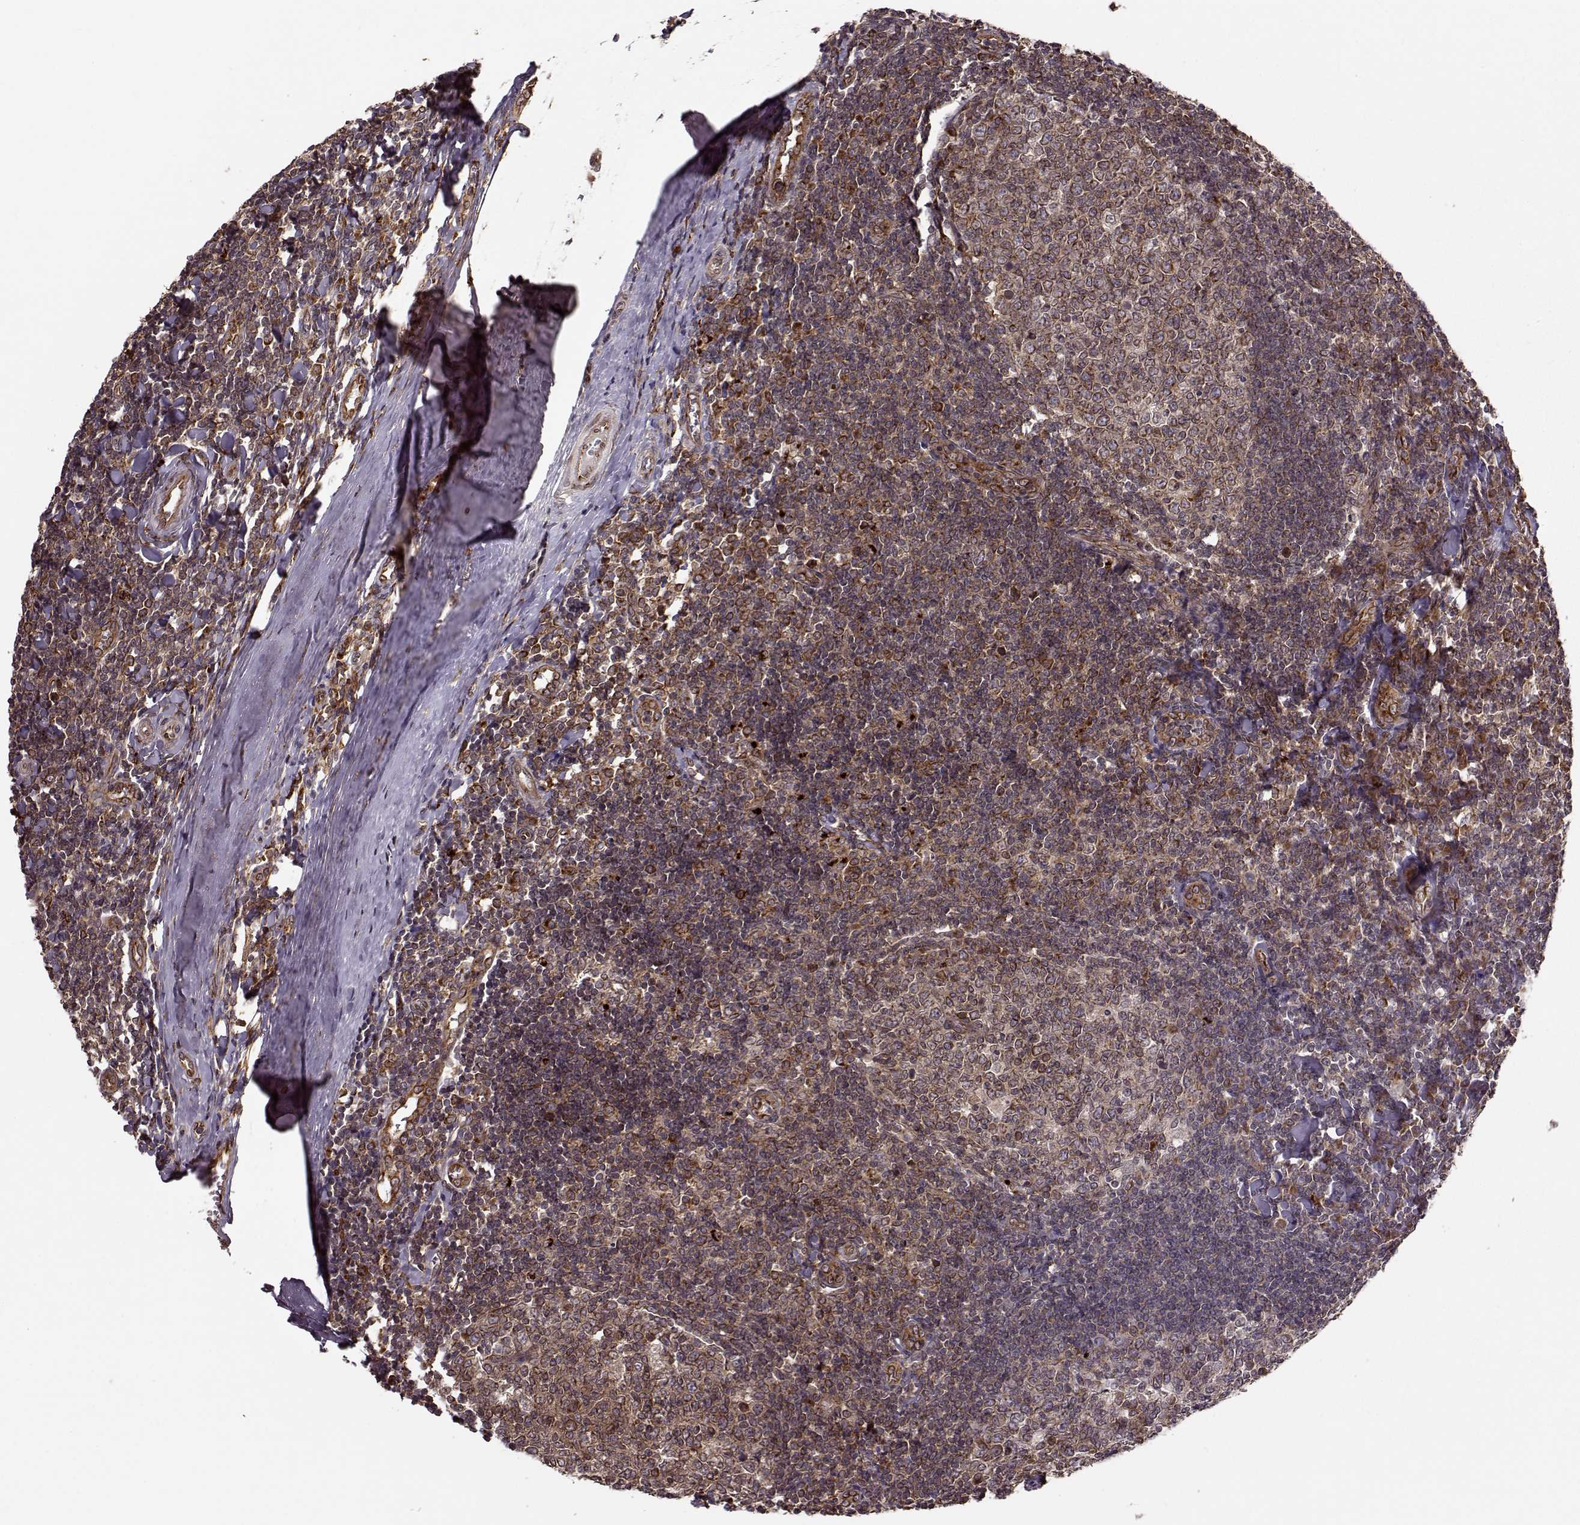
{"staining": {"intensity": "moderate", "quantity": ">75%", "location": "cytoplasmic/membranous"}, "tissue": "tonsil", "cell_type": "Germinal center cells", "image_type": "normal", "snomed": [{"axis": "morphology", "description": "Normal tissue, NOS"}, {"axis": "topography", "description": "Tonsil"}], "caption": "Immunohistochemistry (IHC) (DAB (3,3'-diaminobenzidine)) staining of normal tonsil demonstrates moderate cytoplasmic/membranous protein expression in about >75% of germinal center cells.", "gene": "YIPF5", "patient": {"sex": "female", "age": 12}}